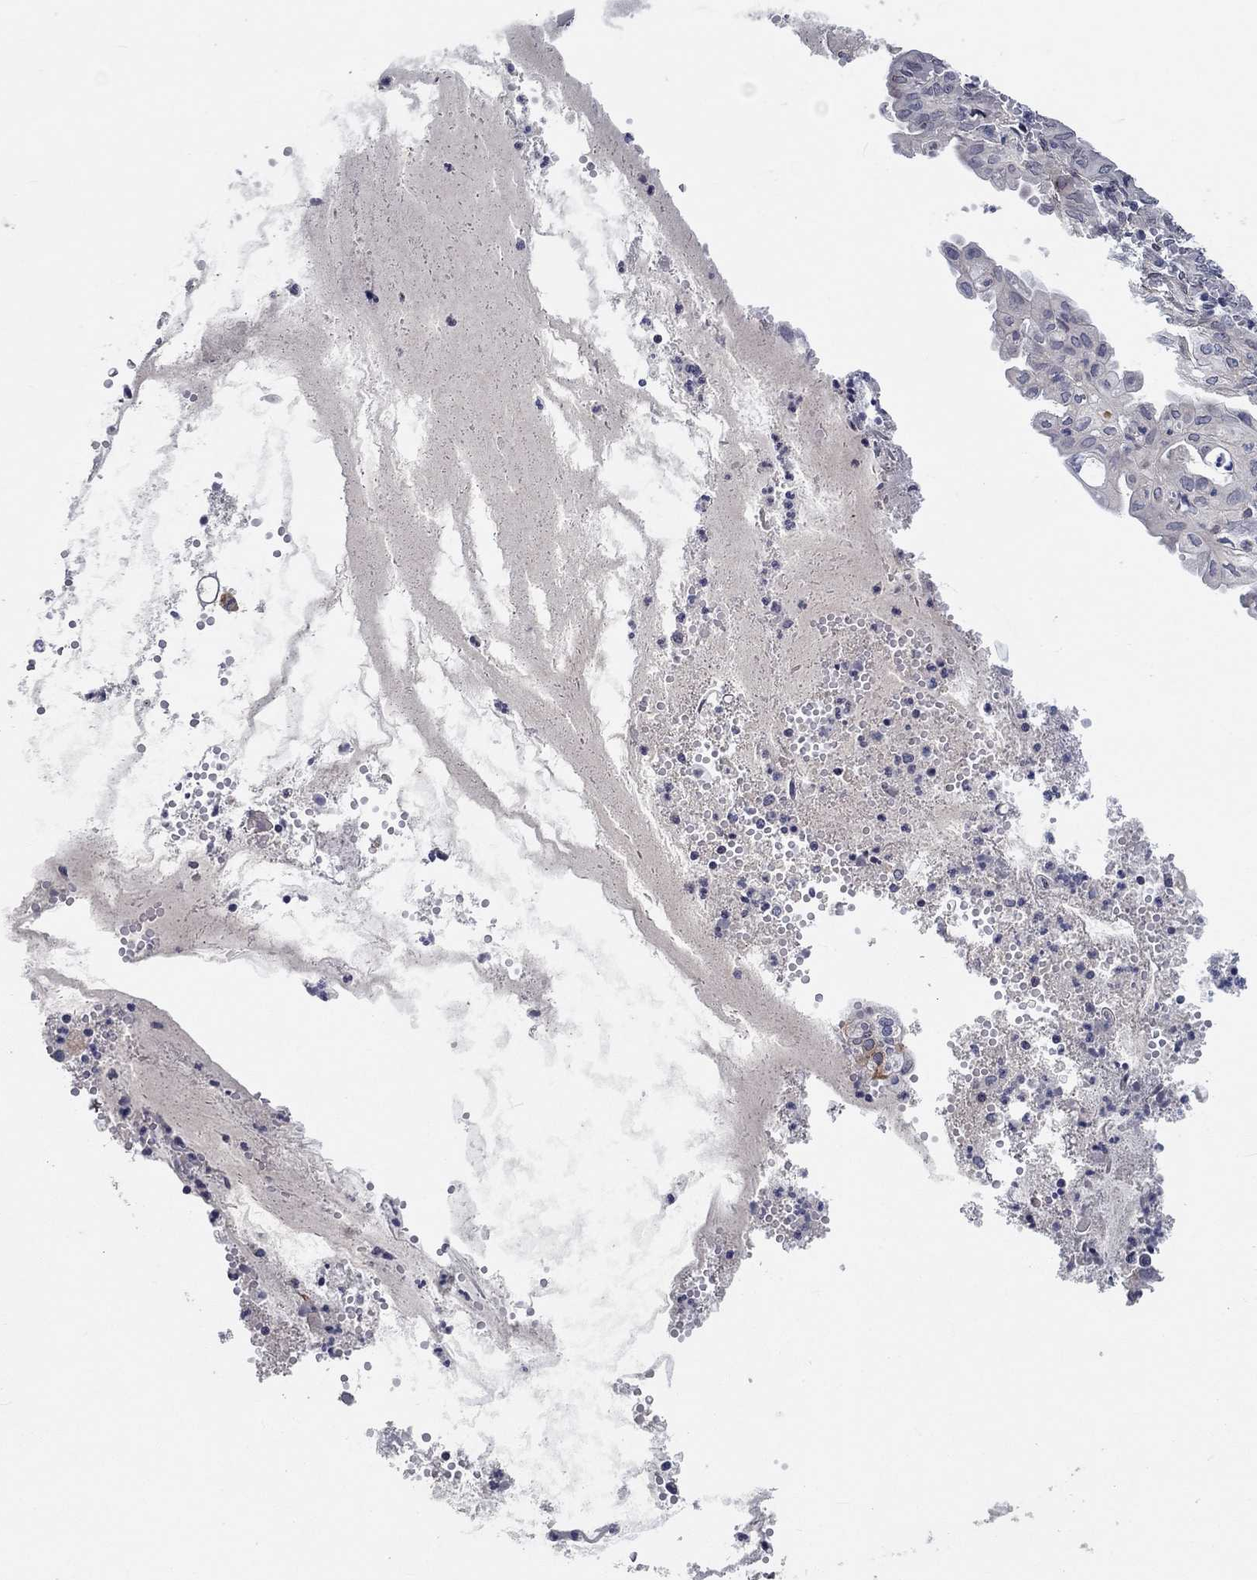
{"staining": {"intensity": "negative", "quantity": "none", "location": "none"}, "tissue": "endometrial cancer", "cell_type": "Tumor cells", "image_type": "cancer", "snomed": [{"axis": "morphology", "description": "Adenocarcinoma, NOS"}, {"axis": "topography", "description": "Endometrium"}], "caption": "A high-resolution histopathology image shows IHC staining of endometrial cancer (adenocarcinoma), which displays no significant positivity in tumor cells.", "gene": "CETN3", "patient": {"sex": "female", "age": 68}}